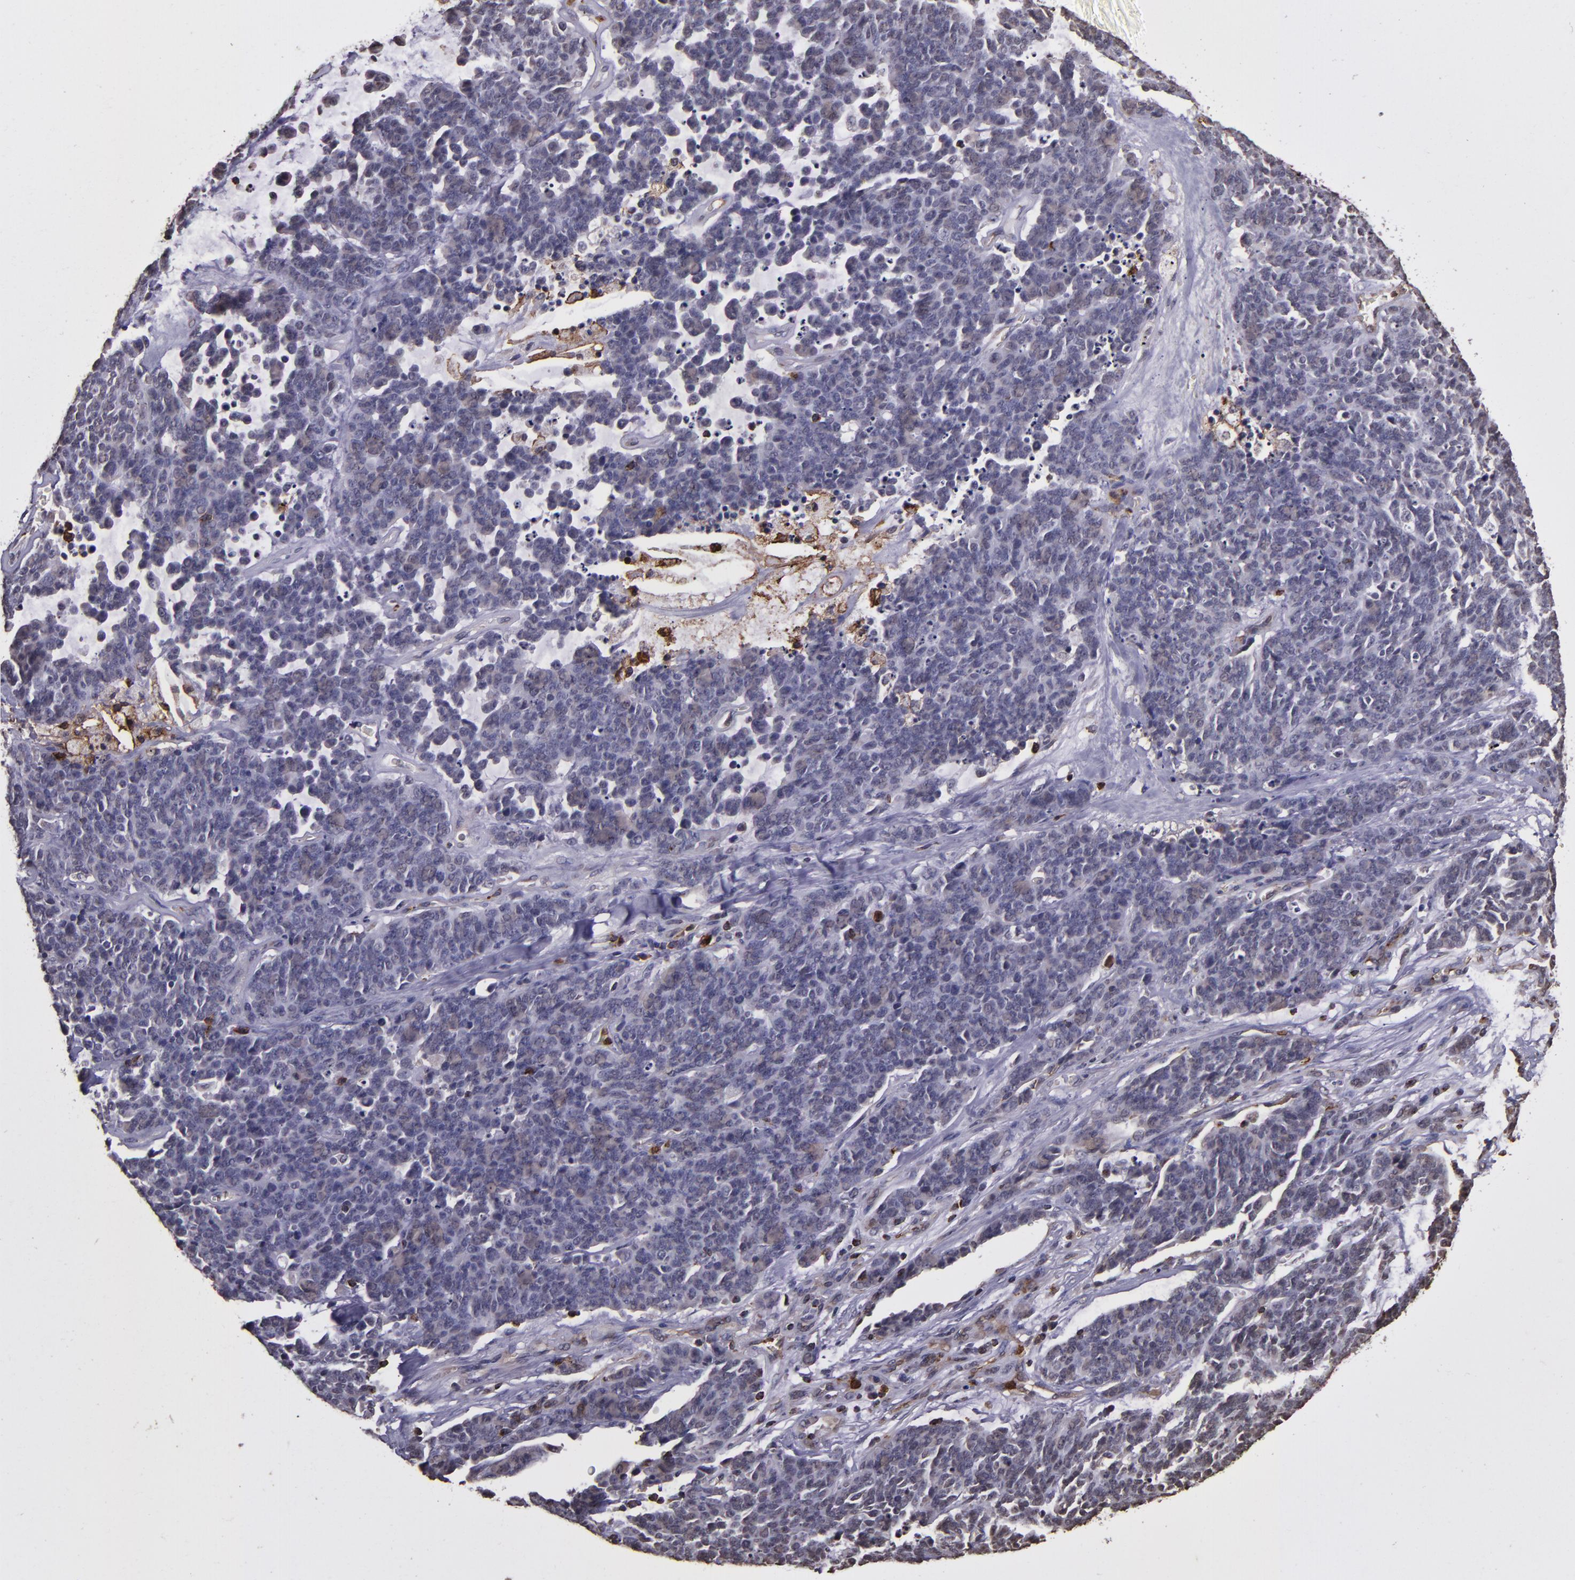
{"staining": {"intensity": "negative", "quantity": "none", "location": "none"}, "tissue": "lung cancer", "cell_type": "Tumor cells", "image_type": "cancer", "snomed": [{"axis": "morphology", "description": "Neoplasm, malignant, NOS"}, {"axis": "topography", "description": "Lung"}], "caption": "Histopathology image shows no significant protein expression in tumor cells of lung cancer.", "gene": "SLC2A3", "patient": {"sex": "female", "age": 58}}